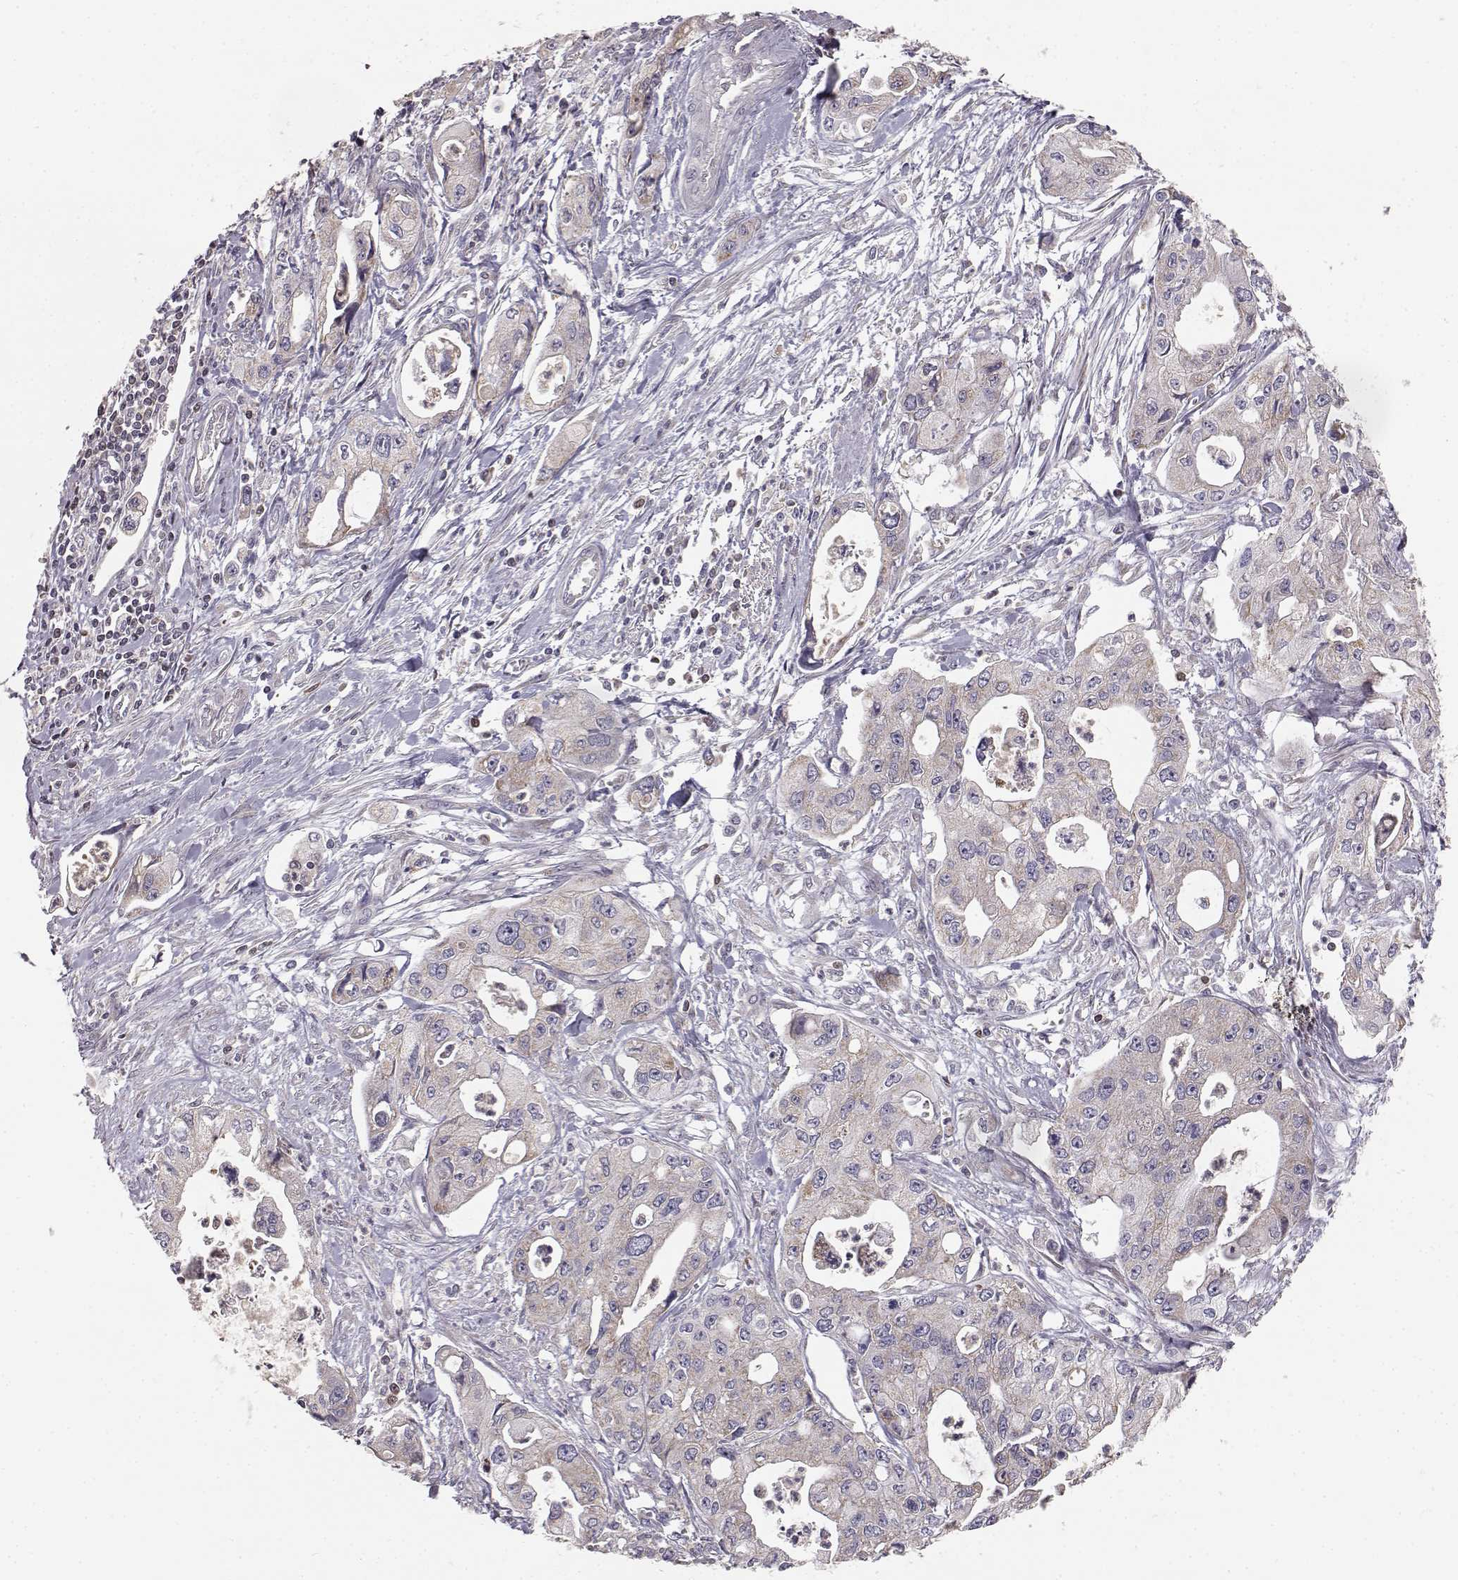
{"staining": {"intensity": "weak", "quantity": "25%-75%", "location": "cytoplasmic/membranous"}, "tissue": "pancreatic cancer", "cell_type": "Tumor cells", "image_type": "cancer", "snomed": [{"axis": "morphology", "description": "Adenocarcinoma, NOS"}, {"axis": "topography", "description": "Pancreas"}], "caption": "A micrograph of human pancreatic adenocarcinoma stained for a protein shows weak cytoplasmic/membranous brown staining in tumor cells.", "gene": "GRAP2", "patient": {"sex": "male", "age": 70}}